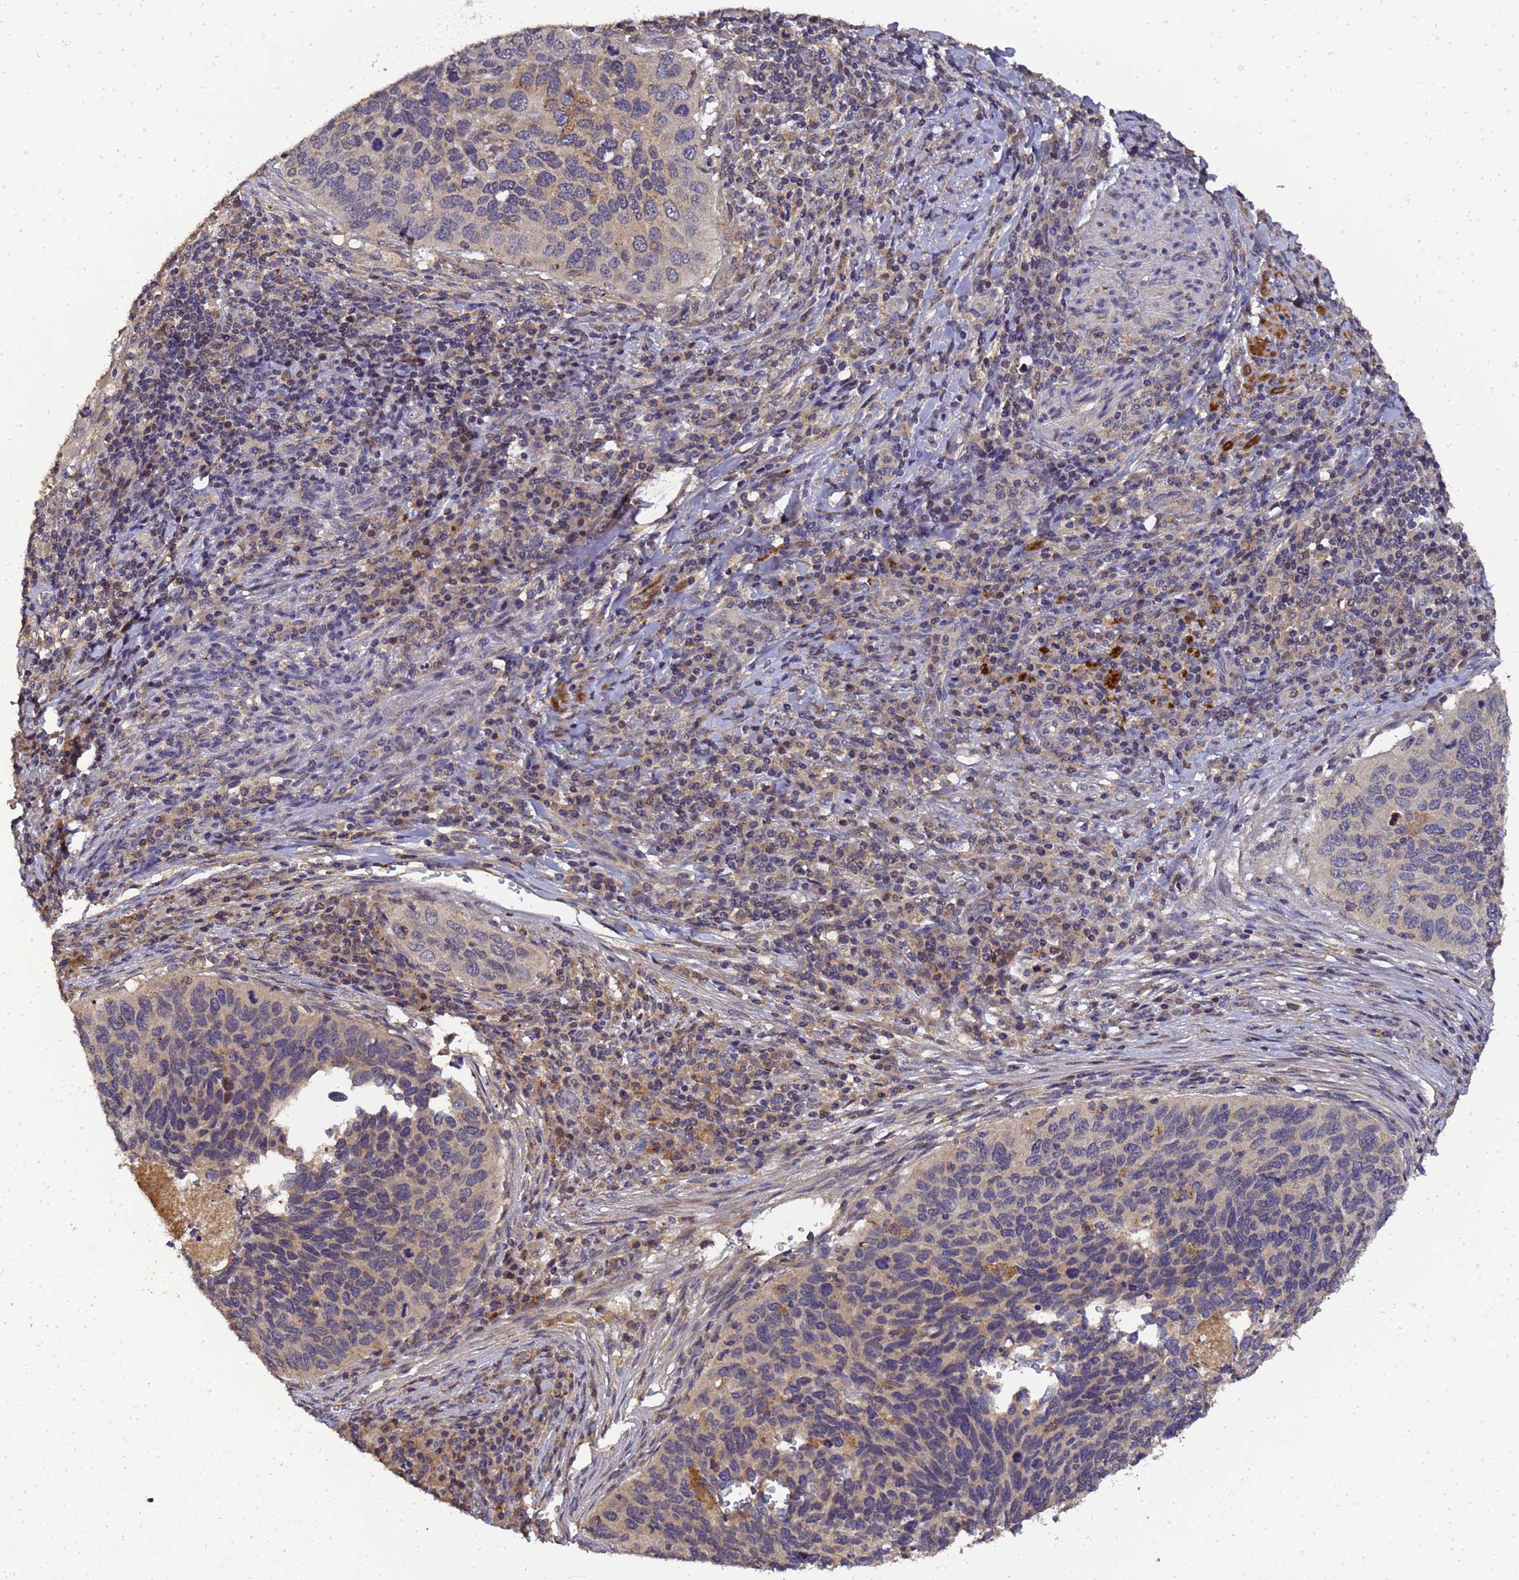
{"staining": {"intensity": "weak", "quantity": "<25%", "location": "cytoplasmic/membranous"}, "tissue": "cervical cancer", "cell_type": "Tumor cells", "image_type": "cancer", "snomed": [{"axis": "morphology", "description": "Squamous cell carcinoma, NOS"}, {"axis": "topography", "description": "Cervix"}], "caption": "This is an IHC image of cervical squamous cell carcinoma. There is no expression in tumor cells.", "gene": "LGI4", "patient": {"sex": "female", "age": 38}}